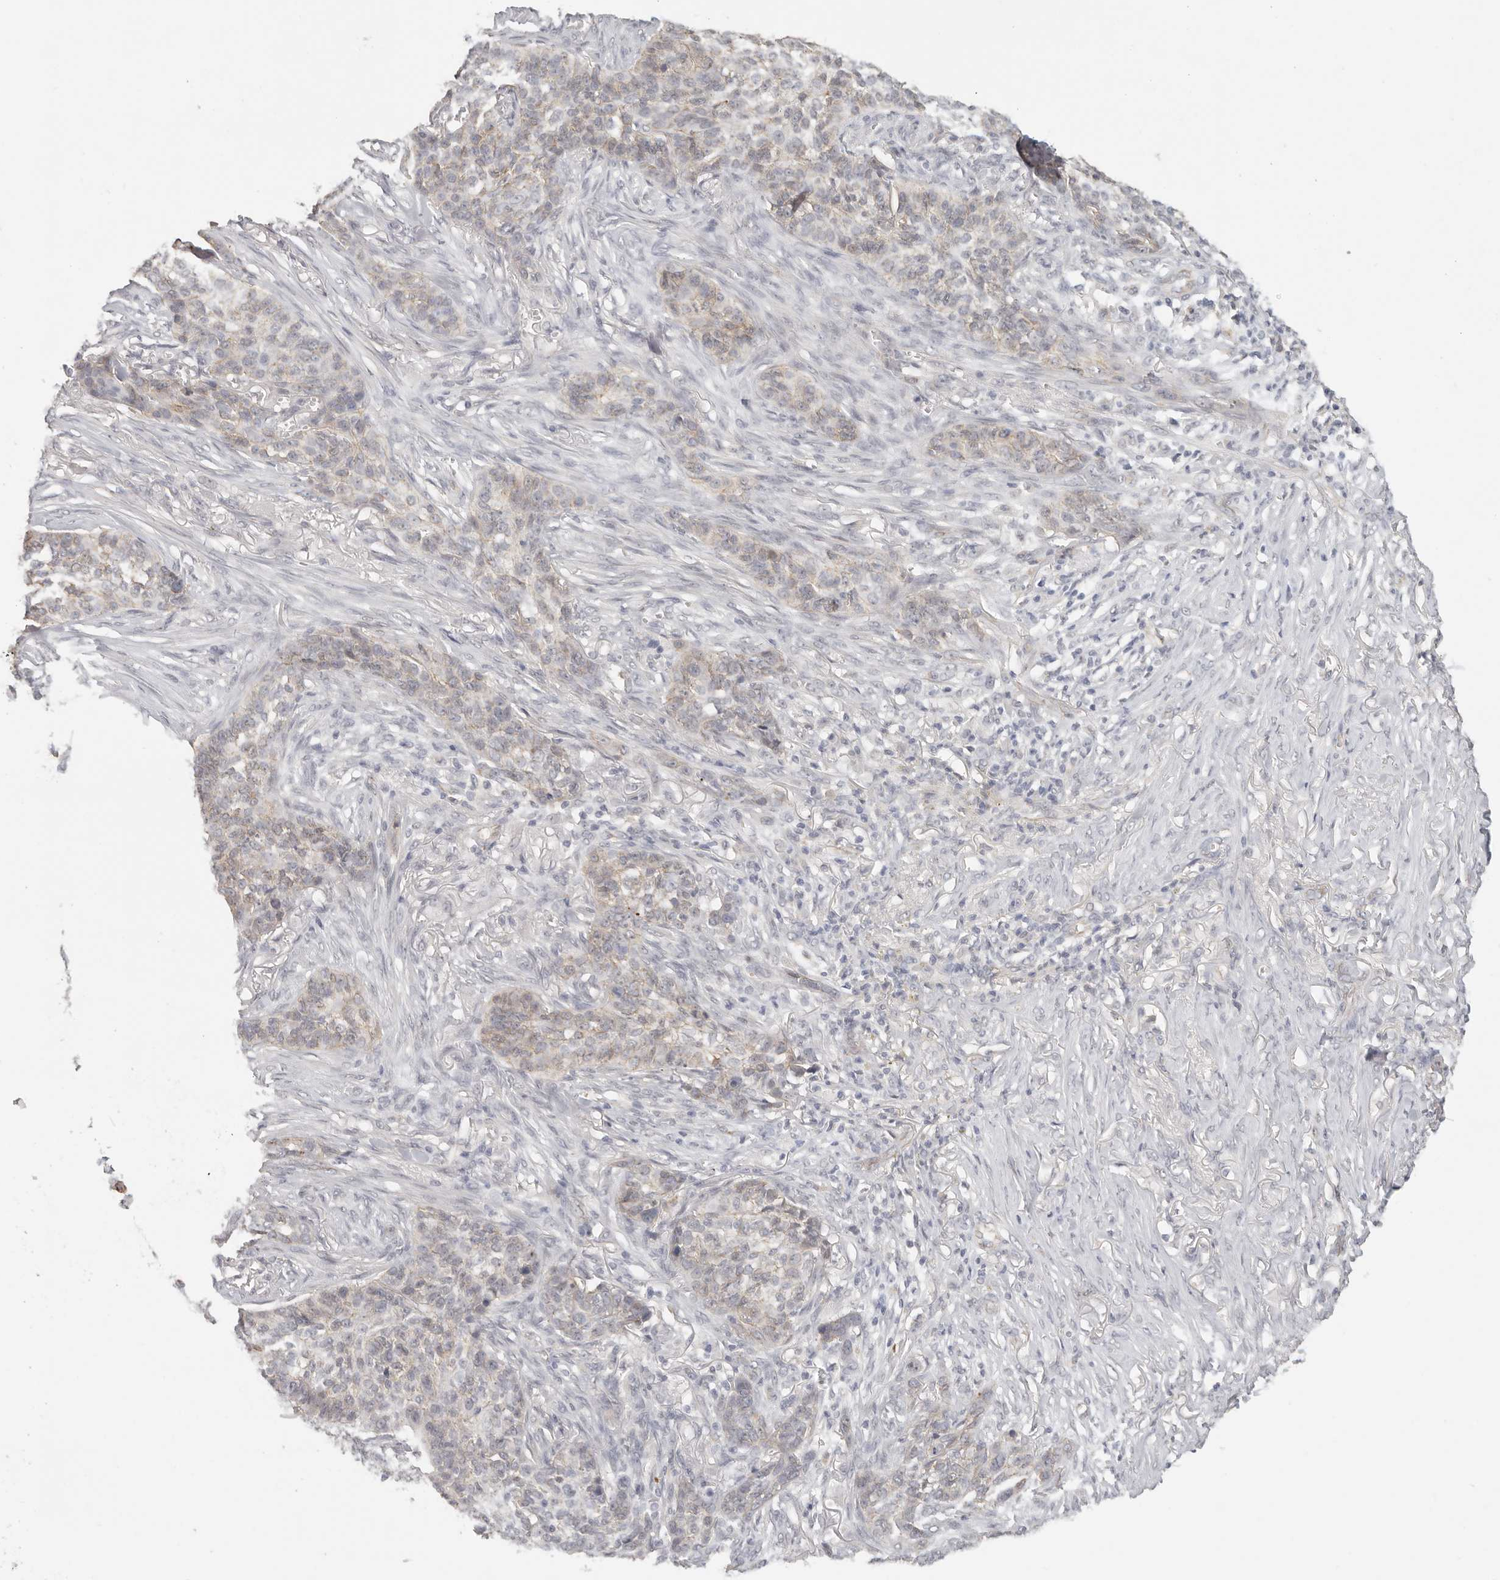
{"staining": {"intensity": "weak", "quantity": "<25%", "location": "cytoplasmic/membranous"}, "tissue": "skin cancer", "cell_type": "Tumor cells", "image_type": "cancer", "snomed": [{"axis": "morphology", "description": "Basal cell carcinoma"}, {"axis": "topography", "description": "Skin"}], "caption": "Micrograph shows no protein positivity in tumor cells of skin cancer tissue.", "gene": "ANXA9", "patient": {"sex": "male", "age": 85}}